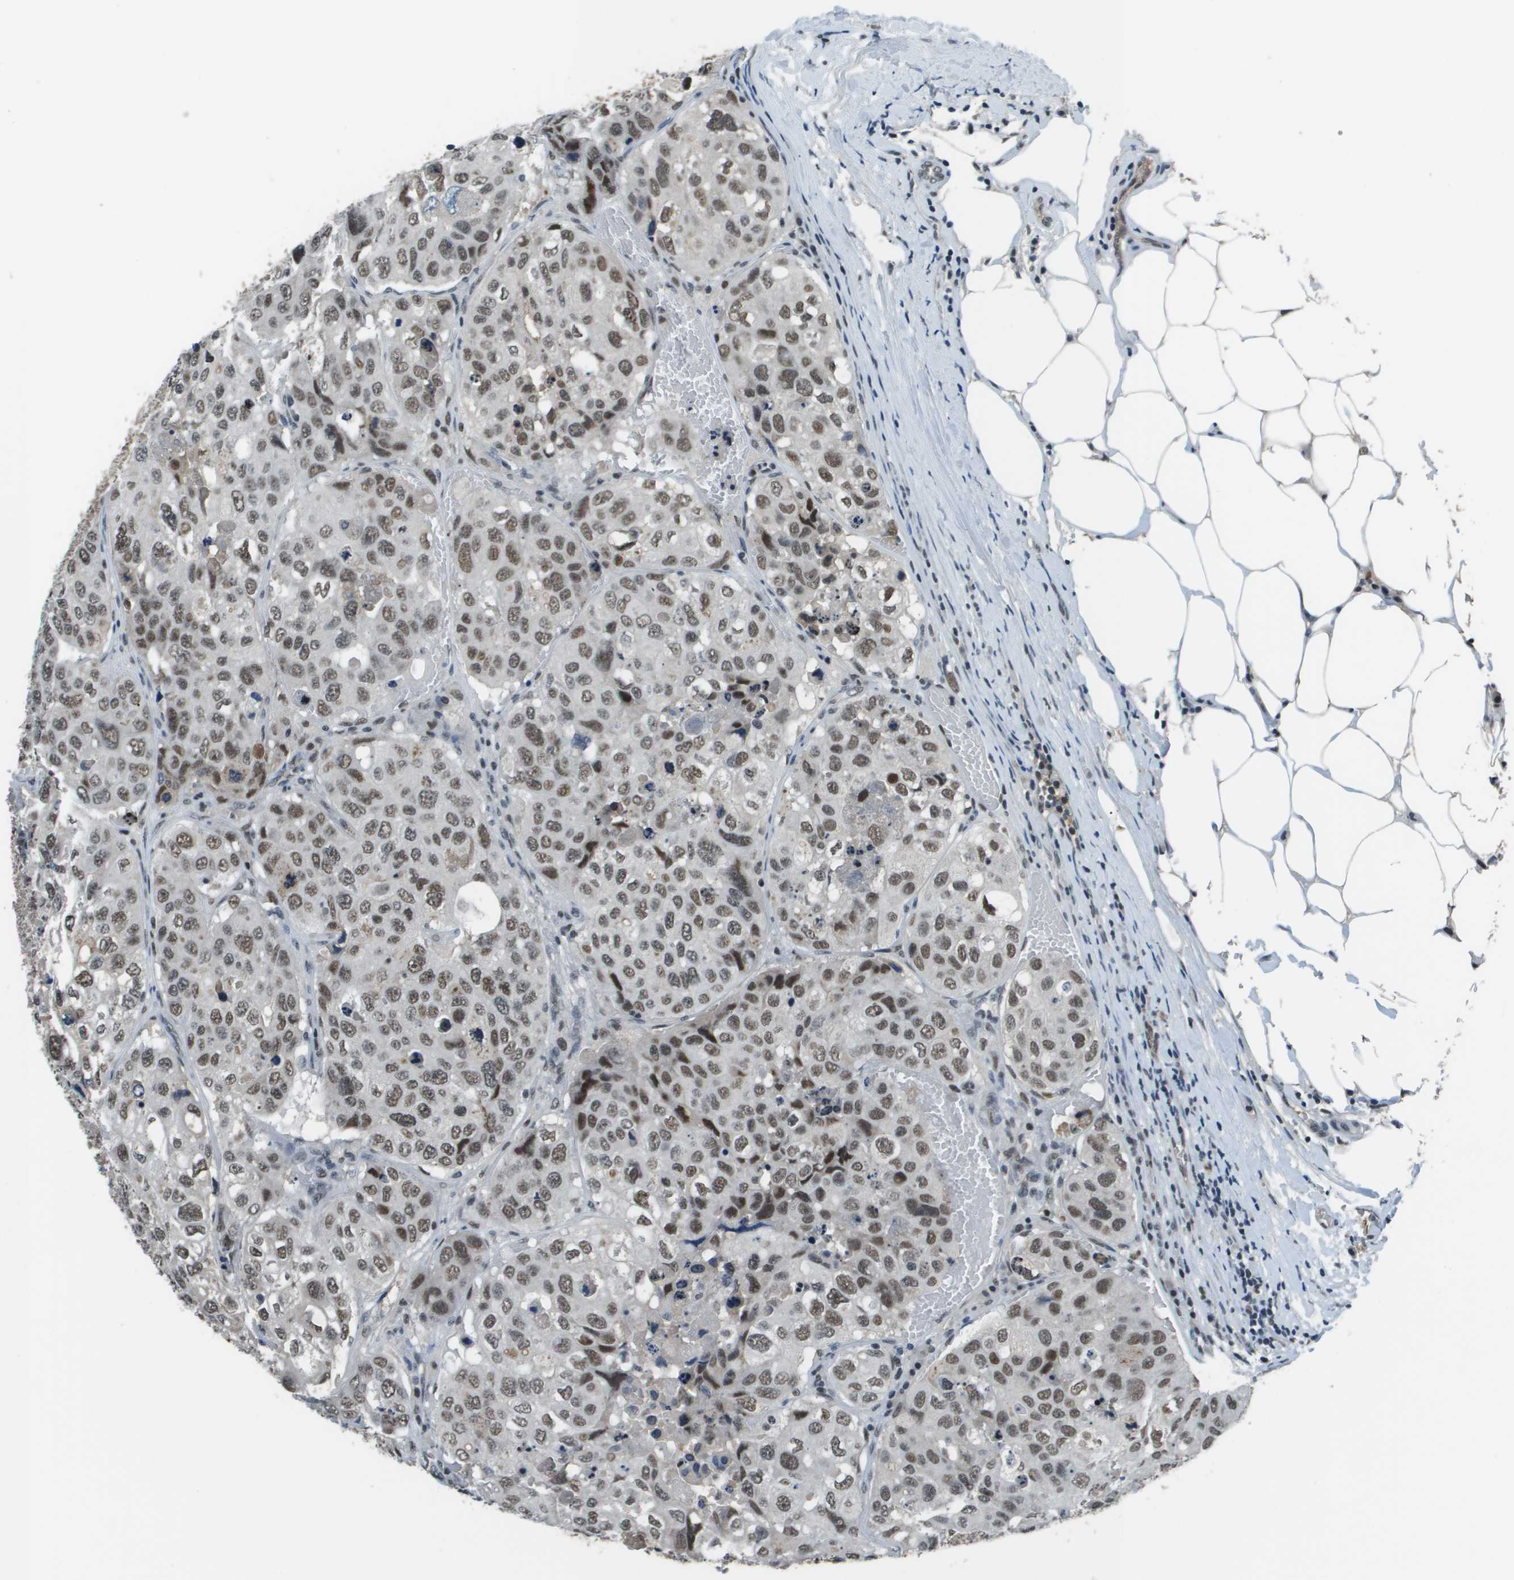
{"staining": {"intensity": "moderate", "quantity": ">75%", "location": "nuclear"}, "tissue": "urothelial cancer", "cell_type": "Tumor cells", "image_type": "cancer", "snomed": [{"axis": "morphology", "description": "Urothelial carcinoma, High grade"}, {"axis": "topography", "description": "Lymph node"}, {"axis": "topography", "description": "Urinary bladder"}], "caption": "IHC staining of urothelial carcinoma (high-grade), which demonstrates medium levels of moderate nuclear expression in about >75% of tumor cells indicating moderate nuclear protein expression. The staining was performed using DAB (brown) for protein detection and nuclei were counterstained in hematoxylin (blue).", "gene": "THRAP3", "patient": {"sex": "male", "age": 51}}